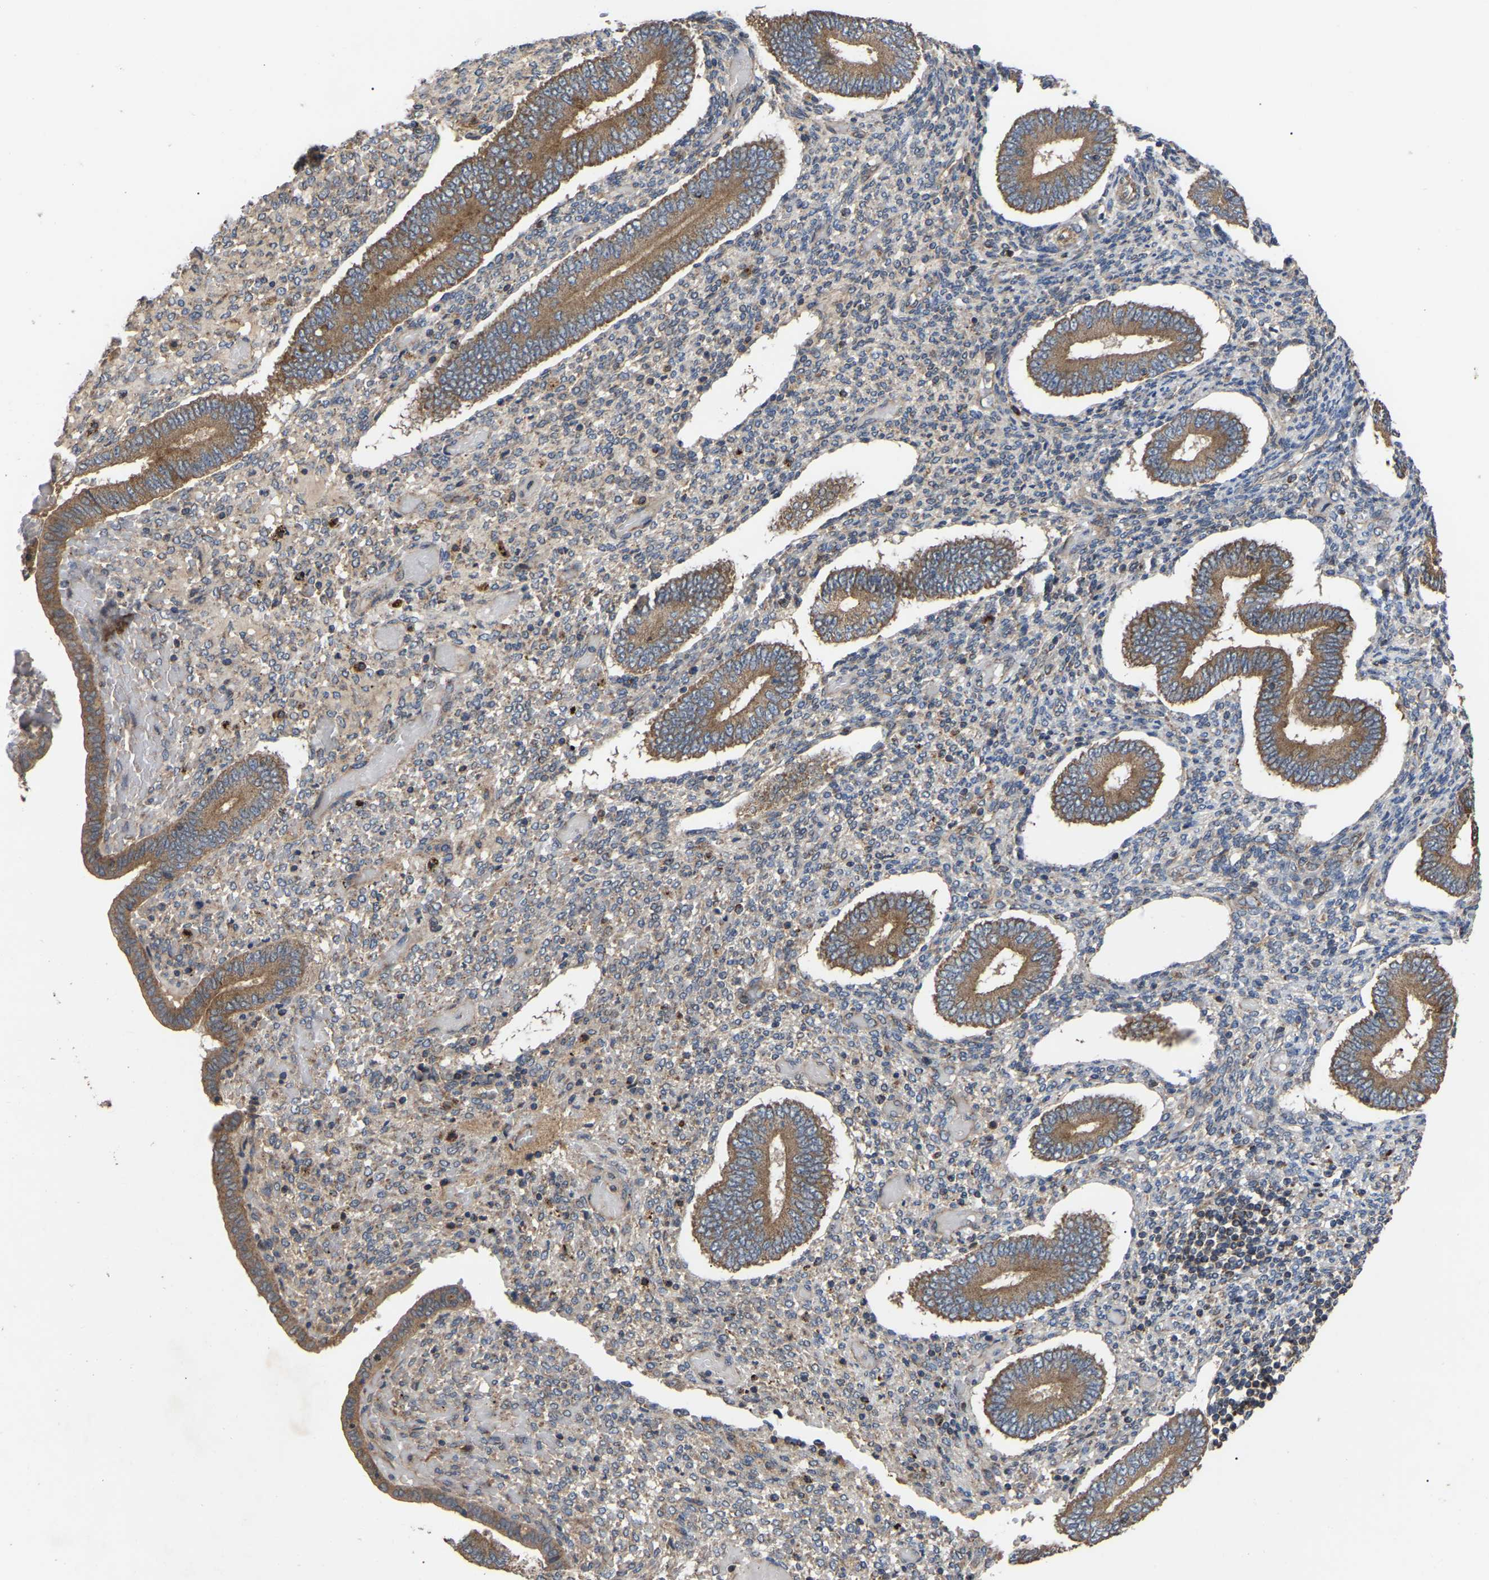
{"staining": {"intensity": "weak", "quantity": ">75%", "location": "cytoplasmic/membranous"}, "tissue": "endometrium", "cell_type": "Cells in endometrial stroma", "image_type": "normal", "snomed": [{"axis": "morphology", "description": "Normal tissue, NOS"}, {"axis": "topography", "description": "Endometrium"}], "caption": "Immunohistochemical staining of unremarkable human endometrium displays >75% levels of weak cytoplasmic/membranous protein staining in approximately >75% of cells in endometrial stroma.", "gene": "GCC1", "patient": {"sex": "female", "age": 42}}